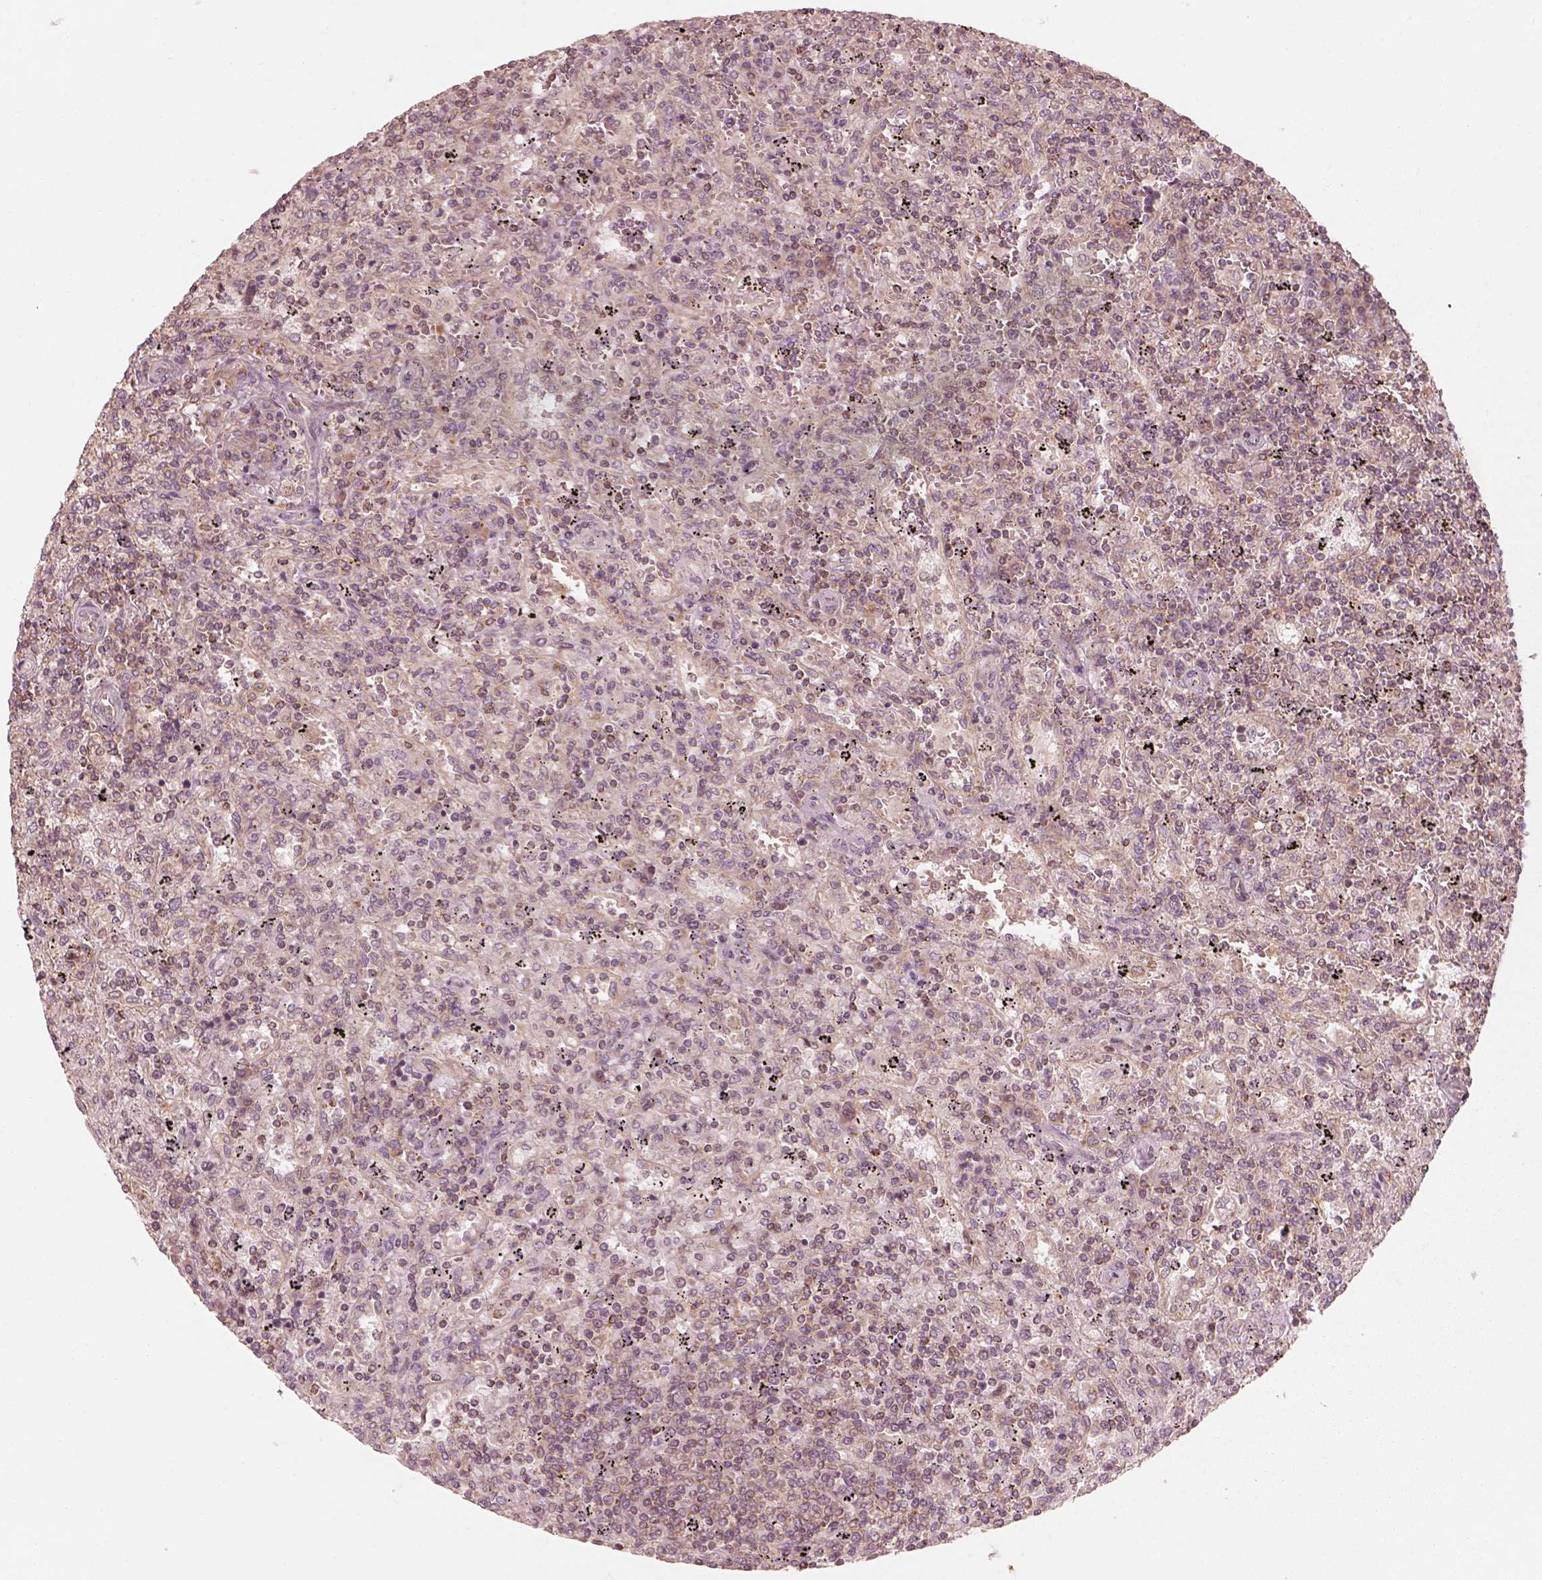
{"staining": {"intensity": "moderate", "quantity": ">75%", "location": "cytoplasmic/membranous"}, "tissue": "lymphoma", "cell_type": "Tumor cells", "image_type": "cancer", "snomed": [{"axis": "morphology", "description": "Malignant lymphoma, non-Hodgkin's type, Low grade"}, {"axis": "topography", "description": "Spleen"}], "caption": "This photomicrograph exhibits IHC staining of low-grade malignant lymphoma, non-Hodgkin's type, with medium moderate cytoplasmic/membranous staining in about >75% of tumor cells.", "gene": "CNOT2", "patient": {"sex": "male", "age": 62}}